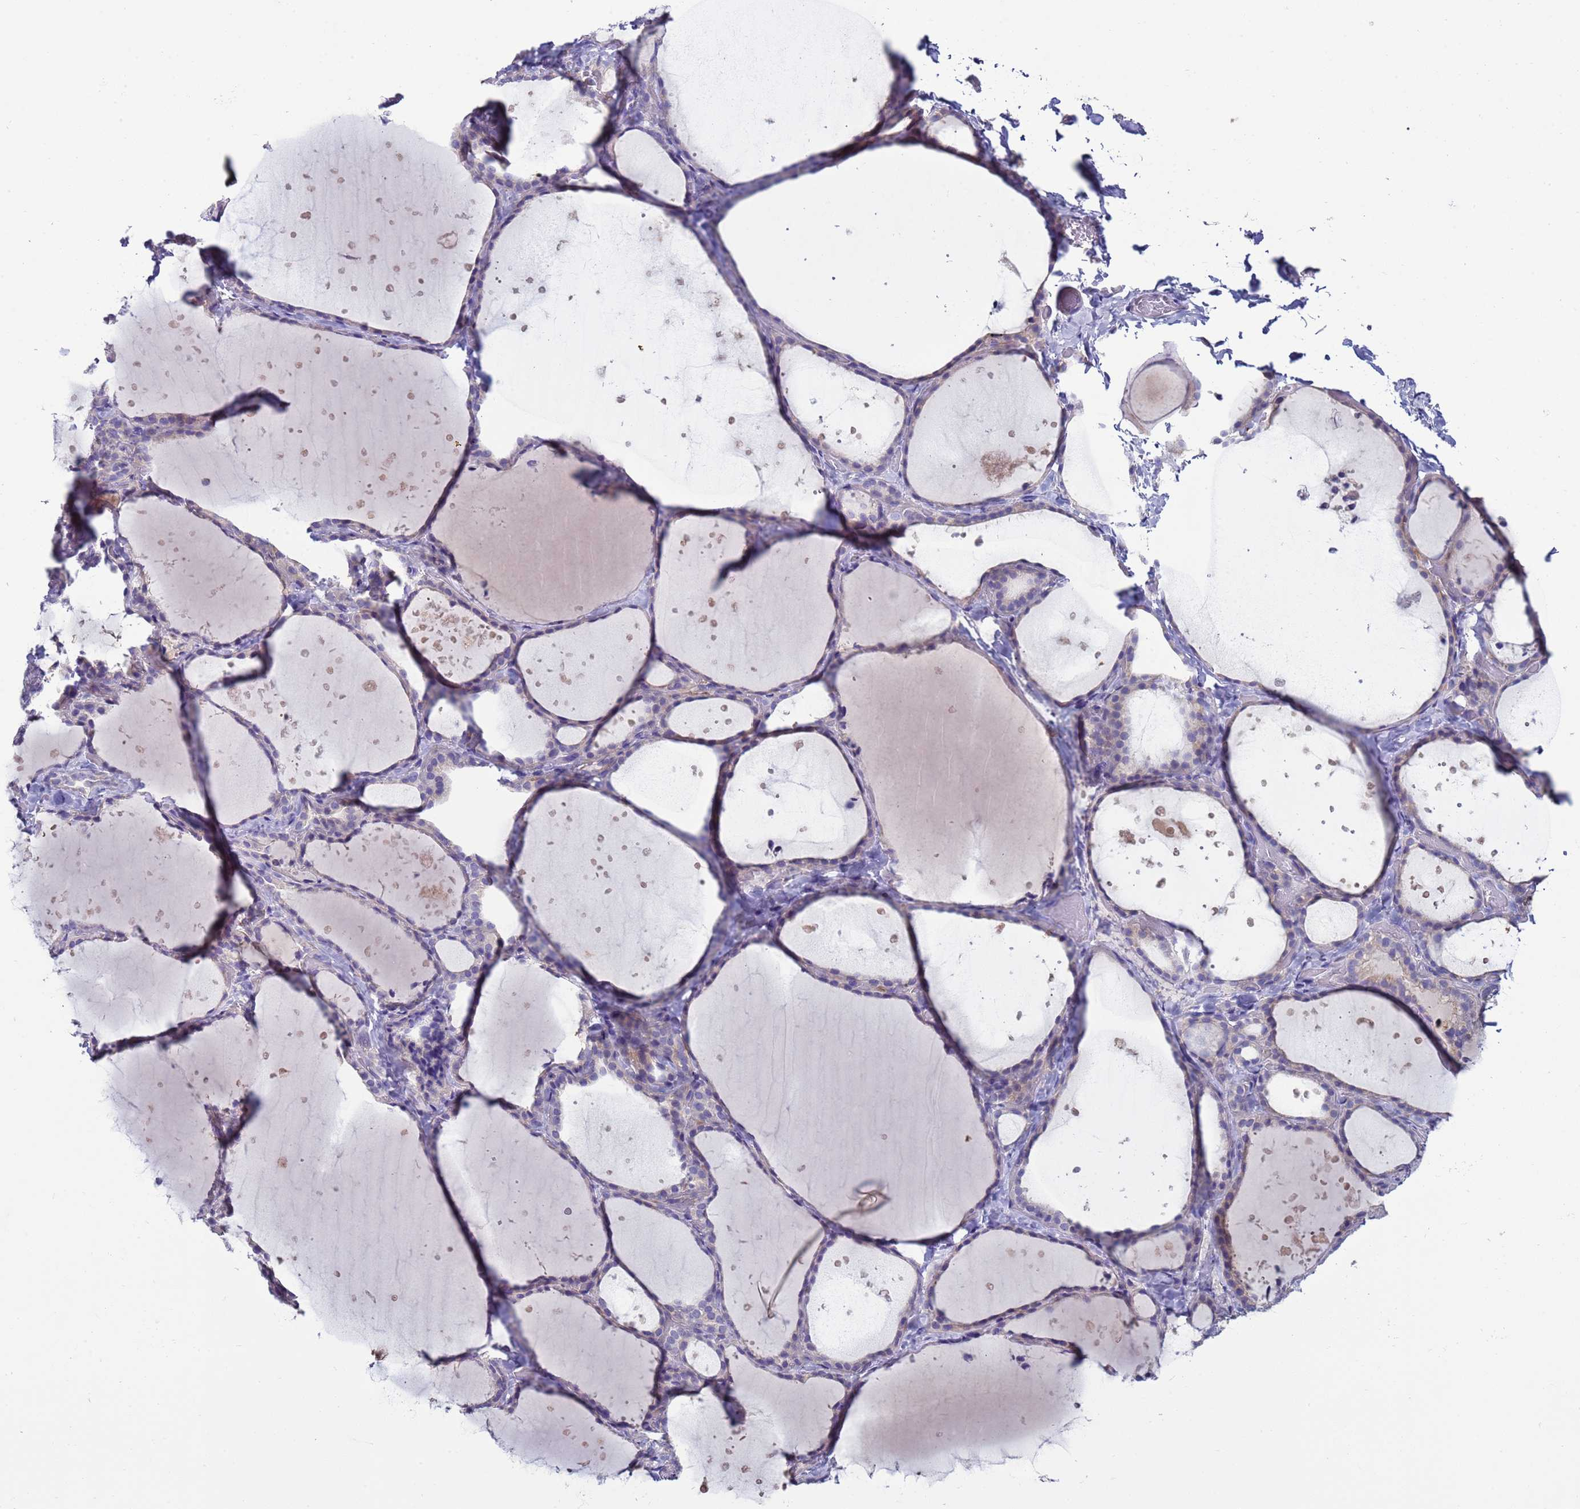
{"staining": {"intensity": "negative", "quantity": "none", "location": "none"}, "tissue": "thyroid gland", "cell_type": "Glandular cells", "image_type": "normal", "snomed": [{"axis": "morphology", "description": "Normal tissue, NOS"}, {"axis": "topography", "description": "Thyroid gland"}], "caption": "An immunohistochemistry image of benign thyroid gland is shown. There is no staining in glandular cells of thyroid gland. (IHC, brightfield microscopy, high magnification).", "gene": "TRIM51G", "patient": {"sex": "female", "age": 44}}